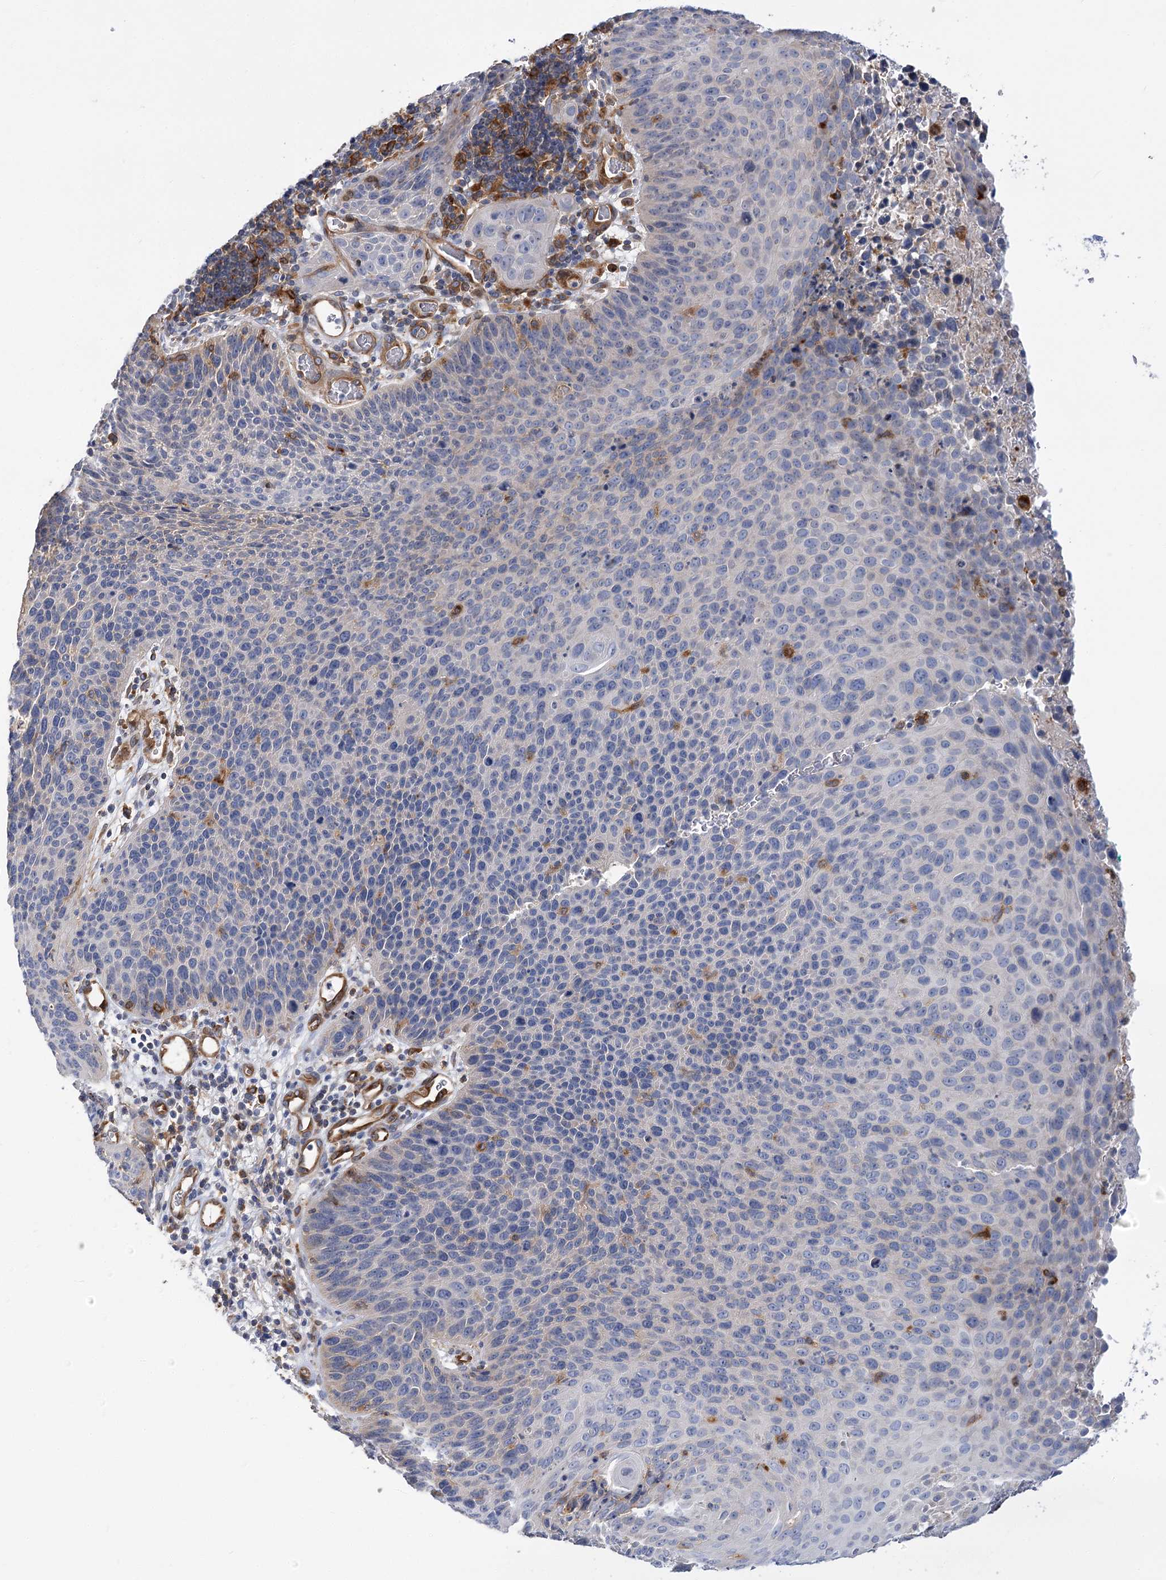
{"staining": {"intensity": "negative", "quantity": "none", "location": "none"}, "tissue": "cervical cancer", "cell_type": "Tumor cells", "image_type": "cancer", "snomed": [{"axis": "morphology", "description": "Squamous cell carcinoma, NOS"}, {"axis": "topography", "description": "Cervix"}], "caption": "Immunohistochemical staining of human squamous cell carcinoma (cervical) displays no significant expression in tumor cells.", "gene": "GUSB", "patient": {"sex": "female", "age": 55}}